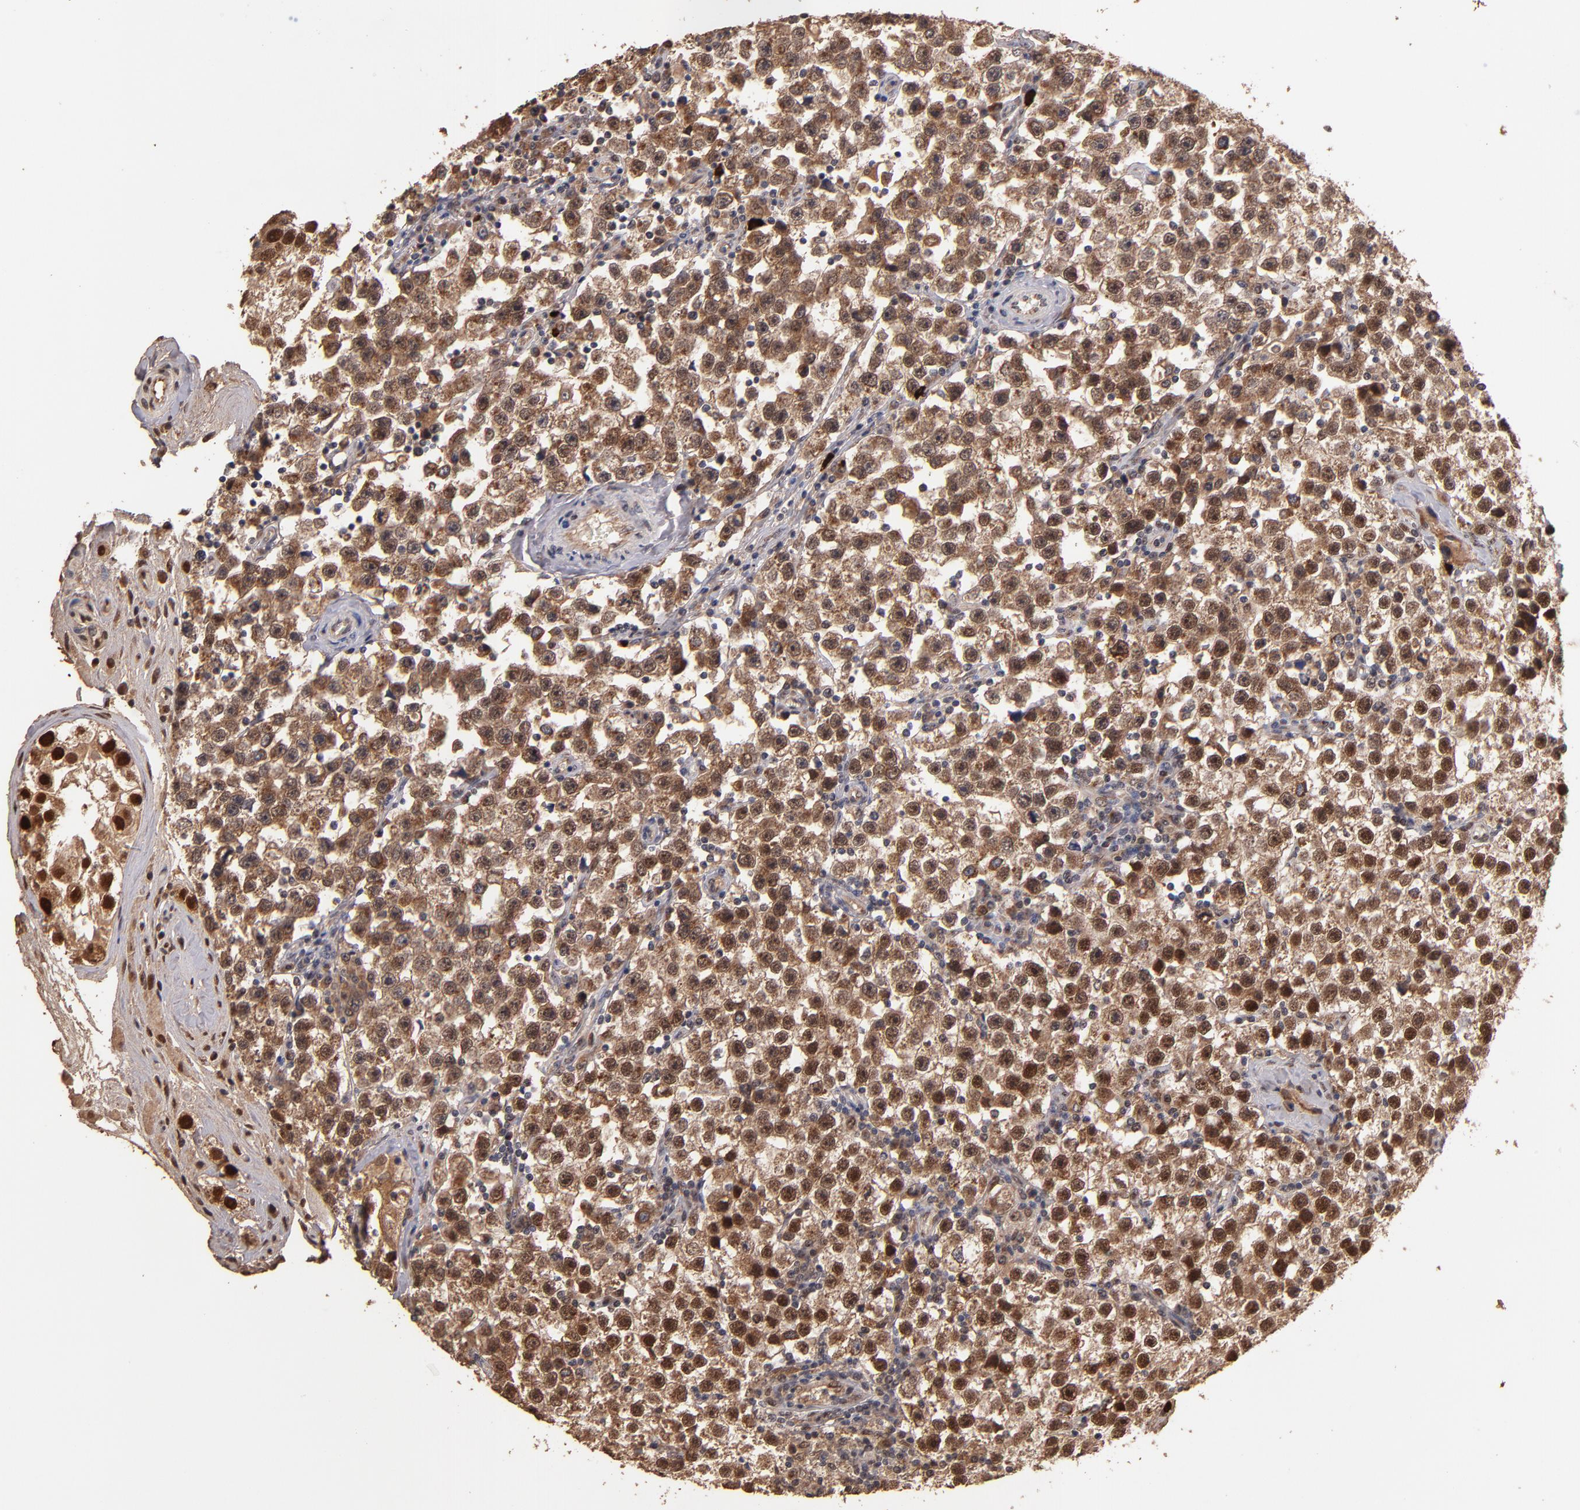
{"staining": {"intensity": "strong", "quantity": ">75%", "location": "cytoplasmic/membranous,nuclear"}, "tissue": "testis cancer", "cell_type": "Tumor cells", "image_type": "cancer", "snomed": [{"axis": "morphology", "description": "Seminoma, NOS"}, {"axis": "topography", "description": "Testis"}], "caption": "Brown immunohistochemical staining in testis cancer (seminoma) displays strong cytoplasmic/membranous and nuclear expression in approximately >75% of tumor cells. (IHC, brightfield microscopy, high magnification).", "gene": "EAPP", "patient": {"sex": "male", "age": 32}}